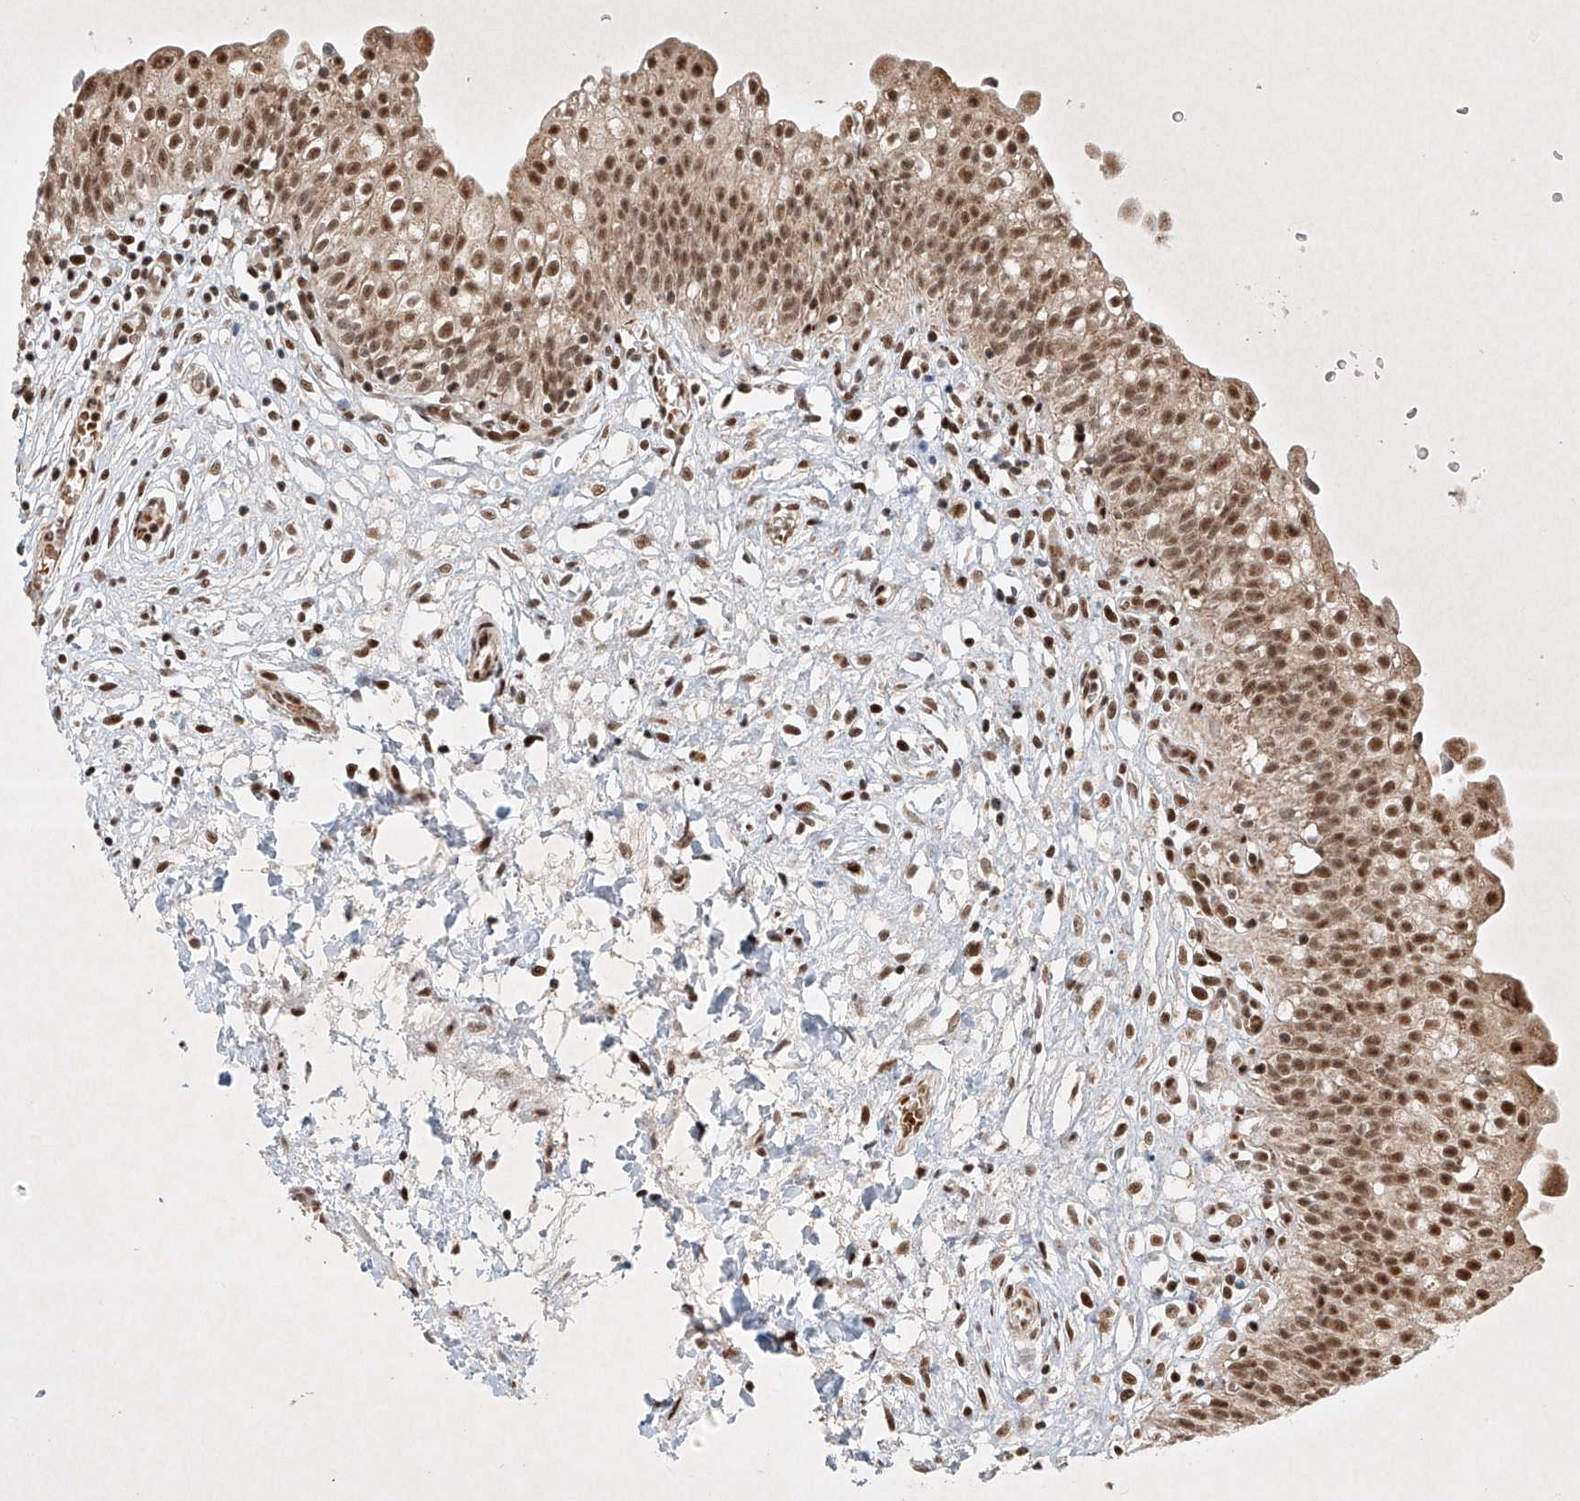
{"staining": {"intensity": "strong", "quantity": ">75%", "location": "cytoplasmic/membranous,nuclear"}, "tissue": "urinary bladder", "cell_type": "Urothelial cells", "image_type": "normal", "snomed": [{"axis": "morphology", "description": "Normal tissue, NOS"}, {"axis": "topography", "description": "Urinary bladder"}], "caption": "This is a photomicrograph of immunohistochemistry (IHC) staining of normal urinary bladder, which shows strong expression in the cytoplasmic/membranous,nuclear of urothelial cells.", "gene": "EPG5", "patient": {"sex": "male", "age": 55}}